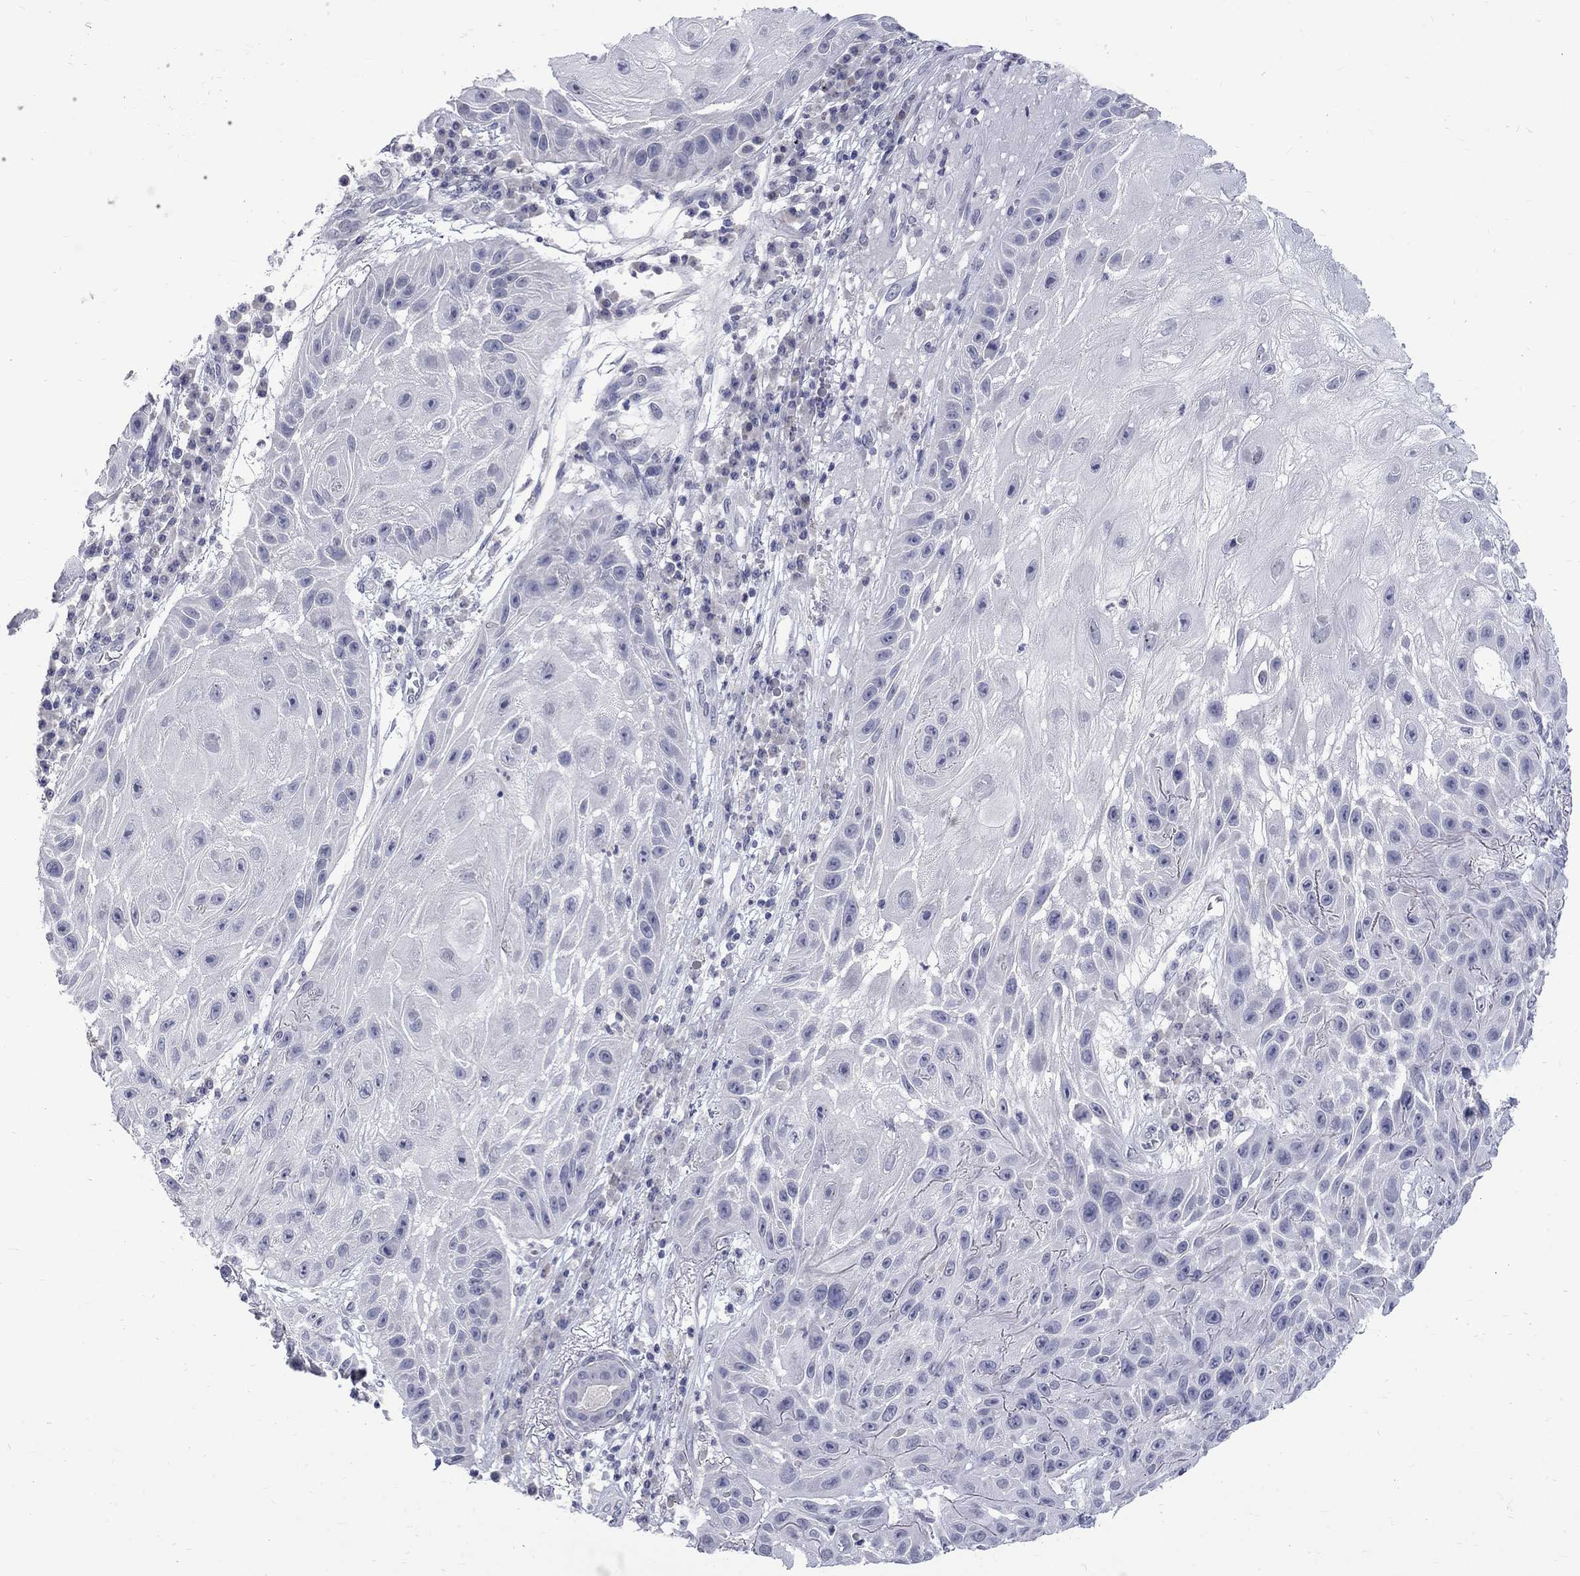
{"staining": {"intensity": "negative", "quantity": "none", "location": "none"}, "tissue": "skin cancer", "cell_type": "Tumor cells", "image_type": "cancer", "snomed": [{"axis": "morphology", "description": "Normal tissue, NOS"}, {"axis": "morphology", "description": "Squamous cell carcinoma, NOS"}, {"axis": "topography", "description": "Skin"}], "caption": "Immunohistochemistry (IHC) histopathology image of neoplastic tissue: human skin squamous cell carcinoma stained with DAB (3,3'-diaminobenzidine) reveals no significant protein expression in tumor cells.", "gene": "CTNND2", "patient": {"sex": "male", "age": 79}}